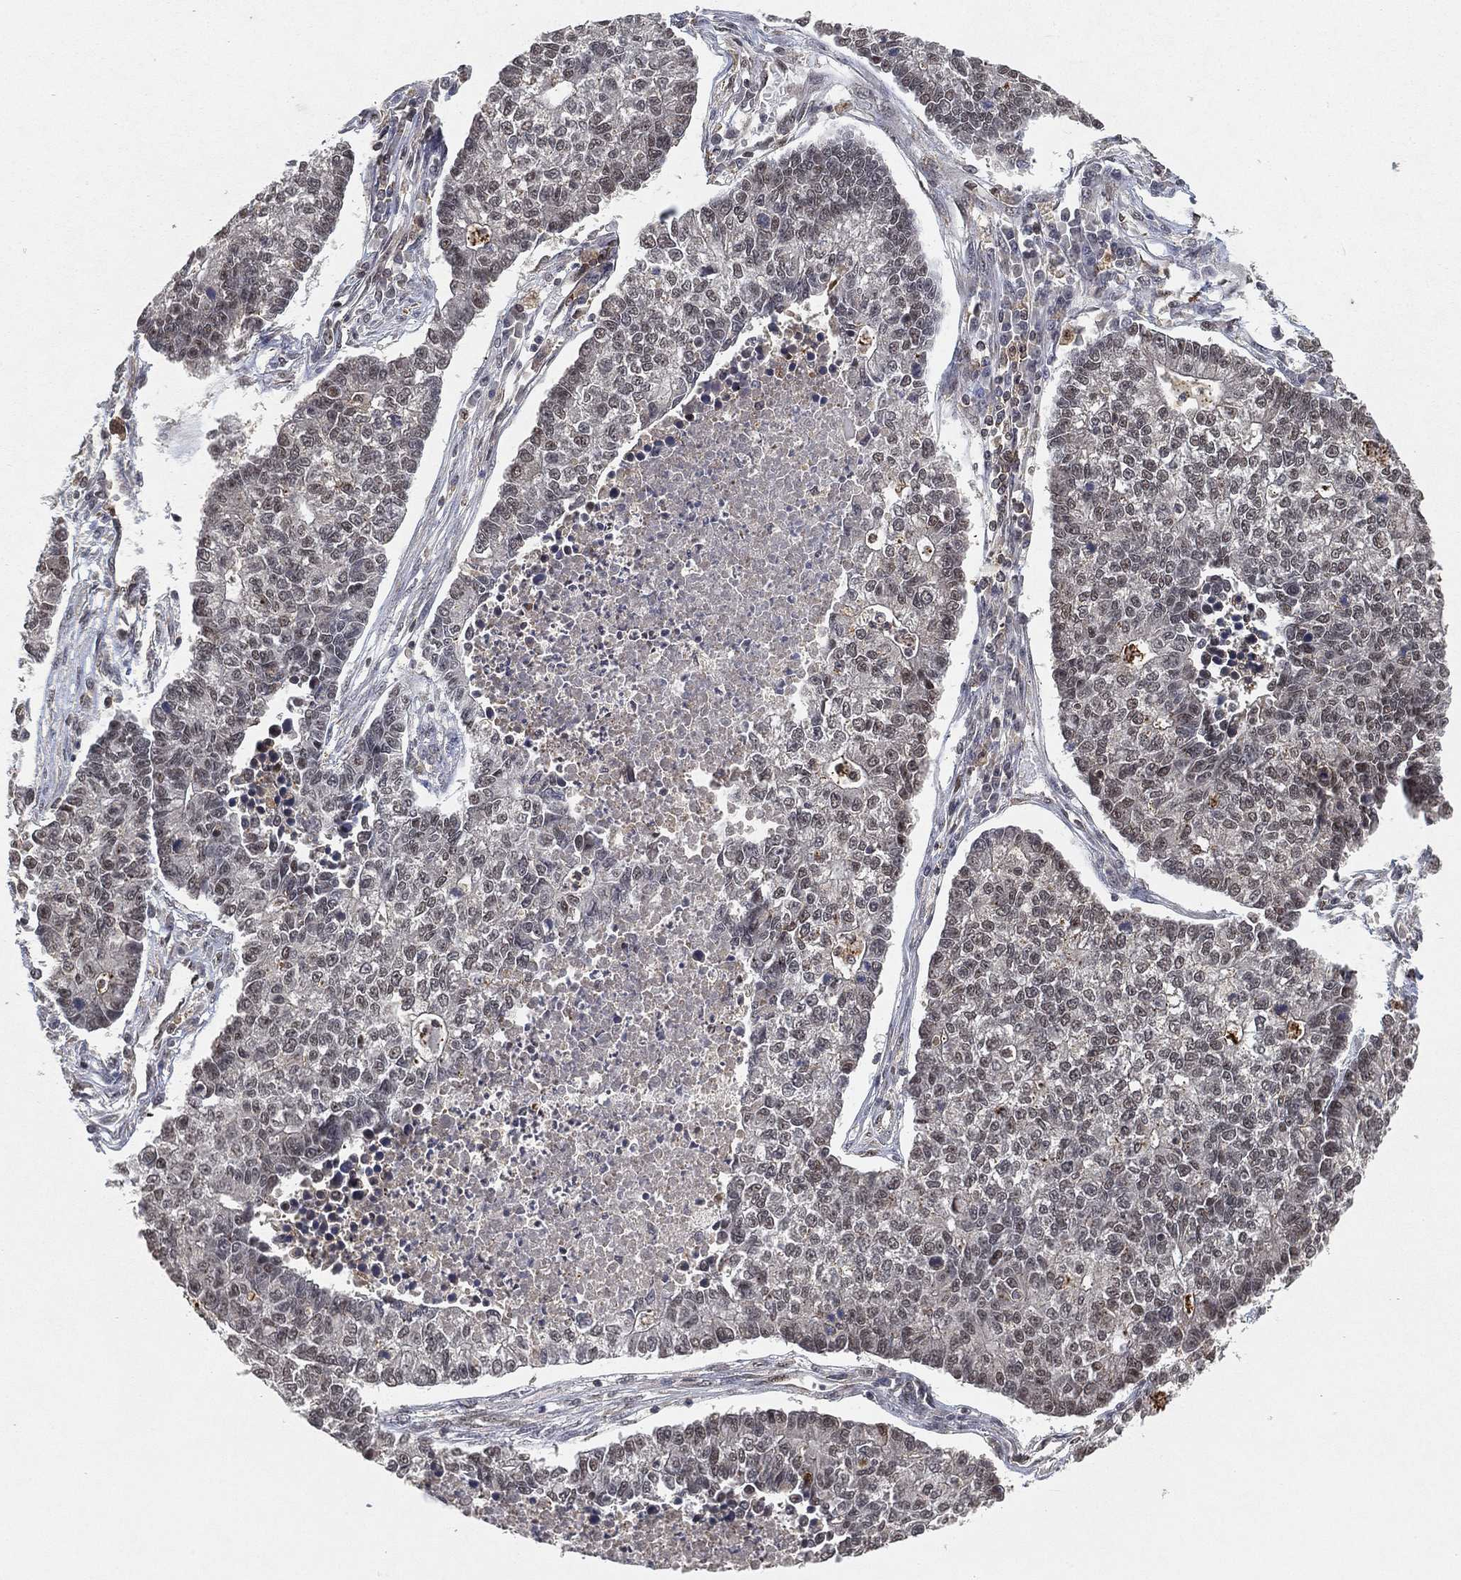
{"staining": {"intensity": "negative", "quantity": "none", "location": "none"}, "tissue": "lung cancer", "cell_type": "Tumor cells", "image_type": "cancer", "snomed": [{"axis": "morphology", "description": "Adenocarcinoma, NOS"}, {"axis": "topography", "description": "Lung"}], "caption": "The immunohistochemistry (IHC) micrograph has no significant expression in tumor cells of lung cancer tissue.", "gene": "WDR26", "patient": {"sex": "male", "age": 57}}